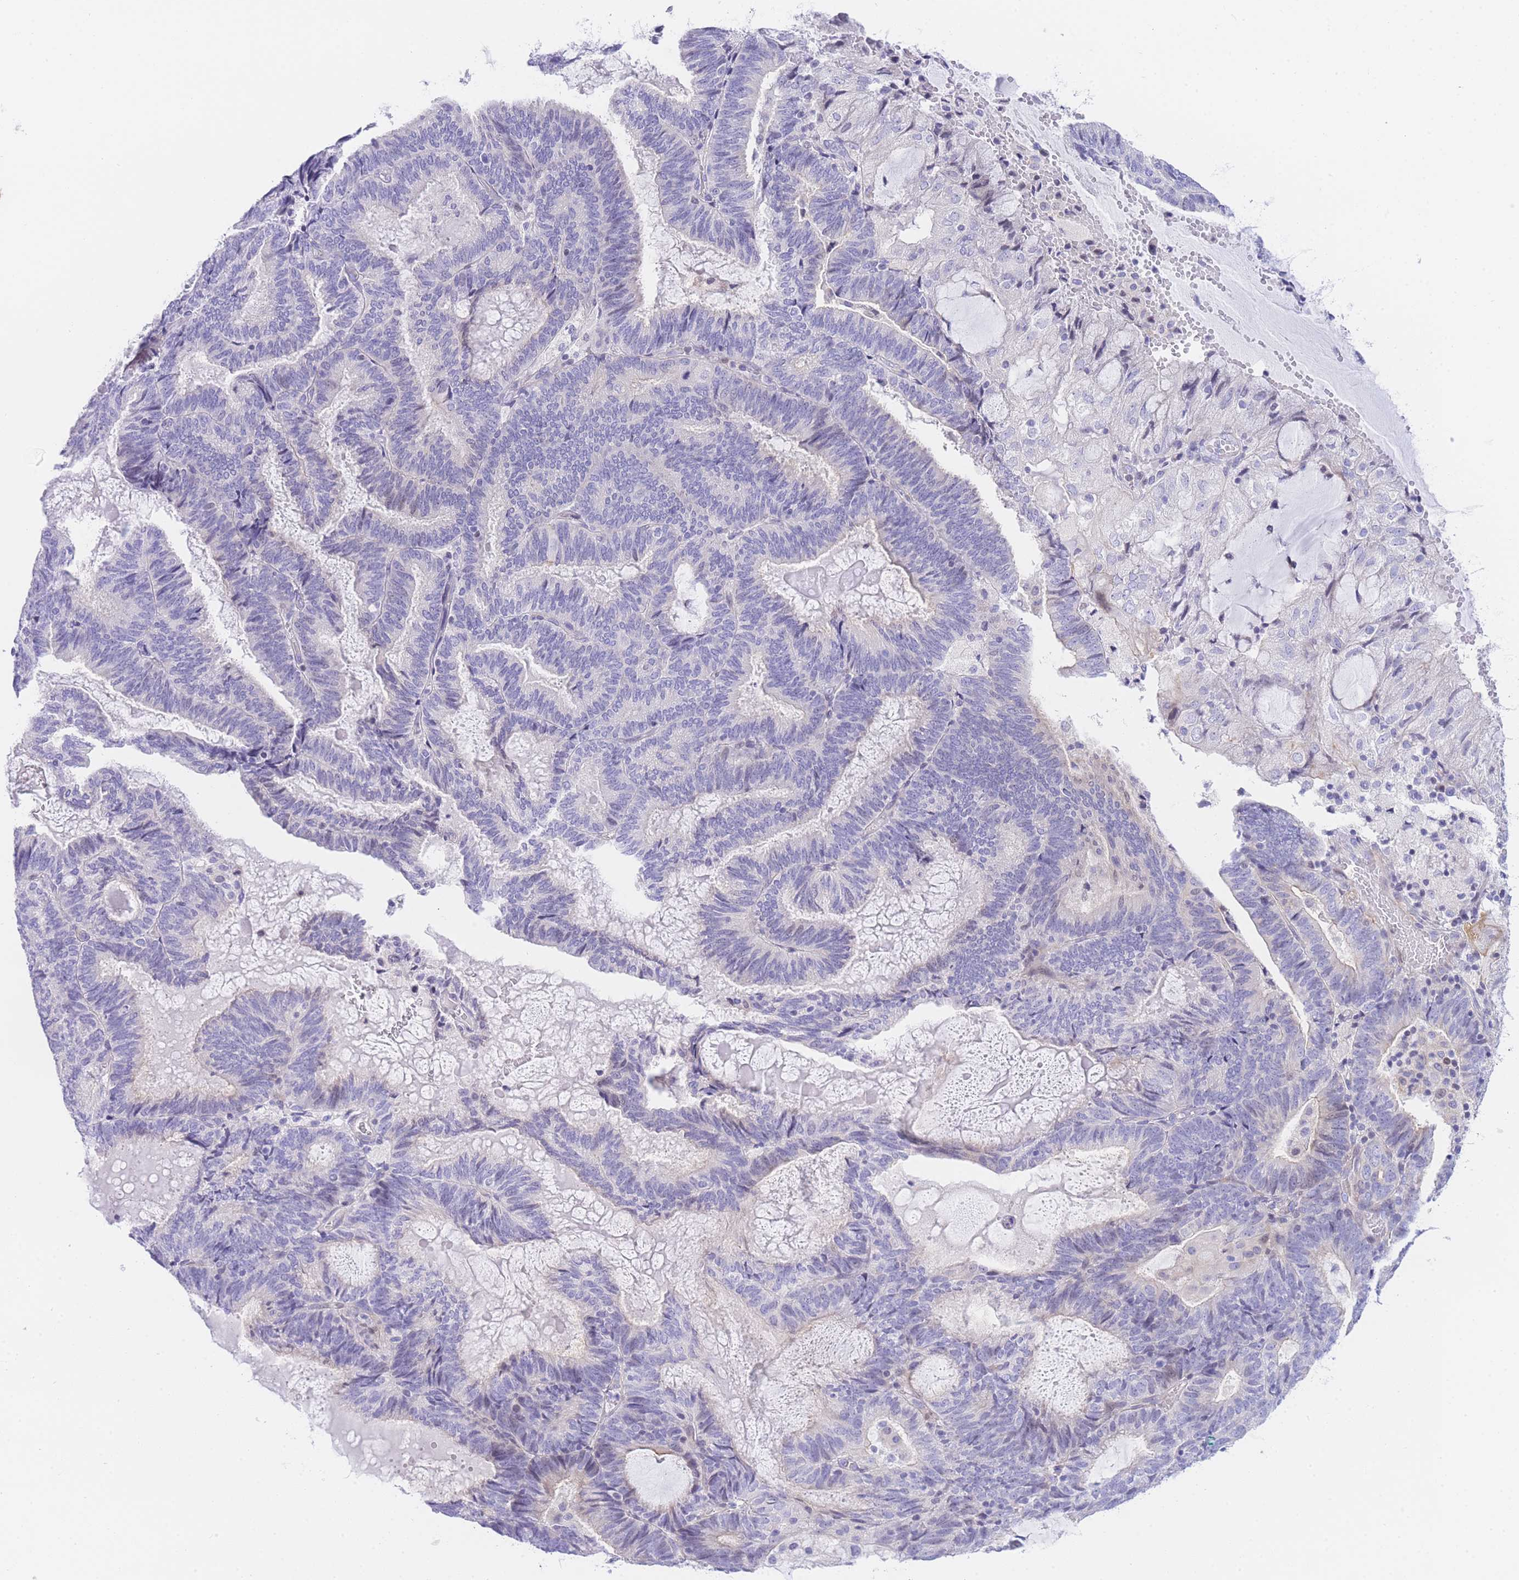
{"staining": {"intensity": "negative", "quantity": "none", "location": "none"}, "tissue": "endometrial cancer", "cell_type": "Tumor cells", "image_type": "cancer", "snomed": [{"axis": "morphology", "description": "Adenocarcinoma, NOS"}, {"axis": "topography", "description": "Endometrium"}], "caption": "Immunohistochemical staining of human endometrial adenocarcinoma shows no significant positivity in tumor cells.", "gene": "TIFAB", "patient": {"sex": "female", "age": 81}}